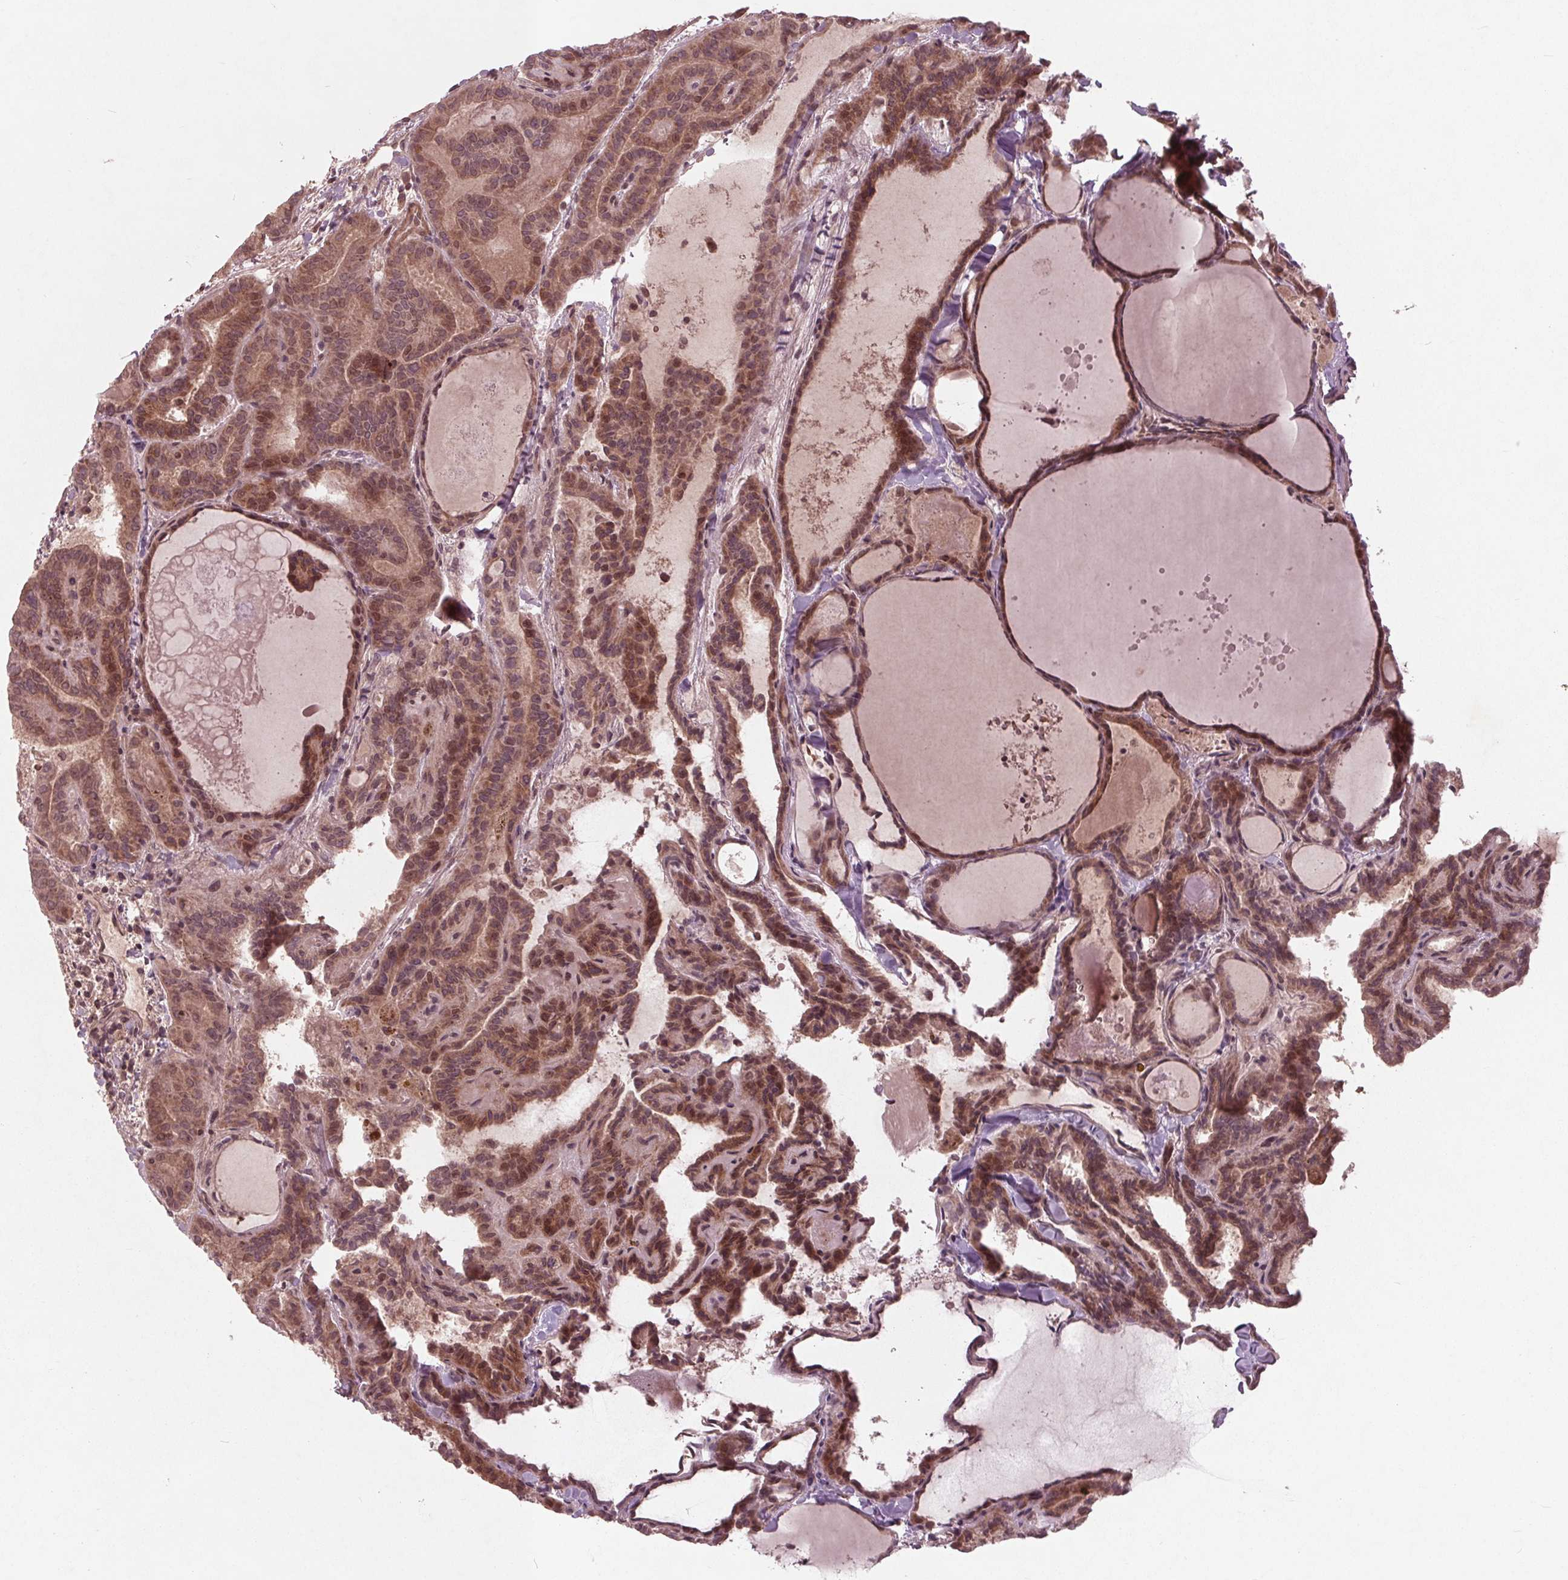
{"staining": {"intensity": "moderate", "quantity": ">75%", "location": "cytoplasmic/membranous,nuclear"}, "tissue": "thyroid cancer", "cell_type": "Tumor cells", "image_type": "cancer", "snomed": [{"axis": "morphology", "description": "Papillary adenocarcinoma, NOS"}, {"axis": "topography", "description": "Thyroid gland"}], "caption": "Immunohistochemical staining of thyroid papillary adenocarcinoma exhibits medium levels of moderate cytoplasmic/membranous and nuclear protein positivity in approximately >75% of tumor cells. (DAB (3,3'-diaminobenzidine) IHC, brown staining for protein, blue staining for nuclei).", "gene": "CDKL4", "patient": {"sex": "female", "age": 46}}